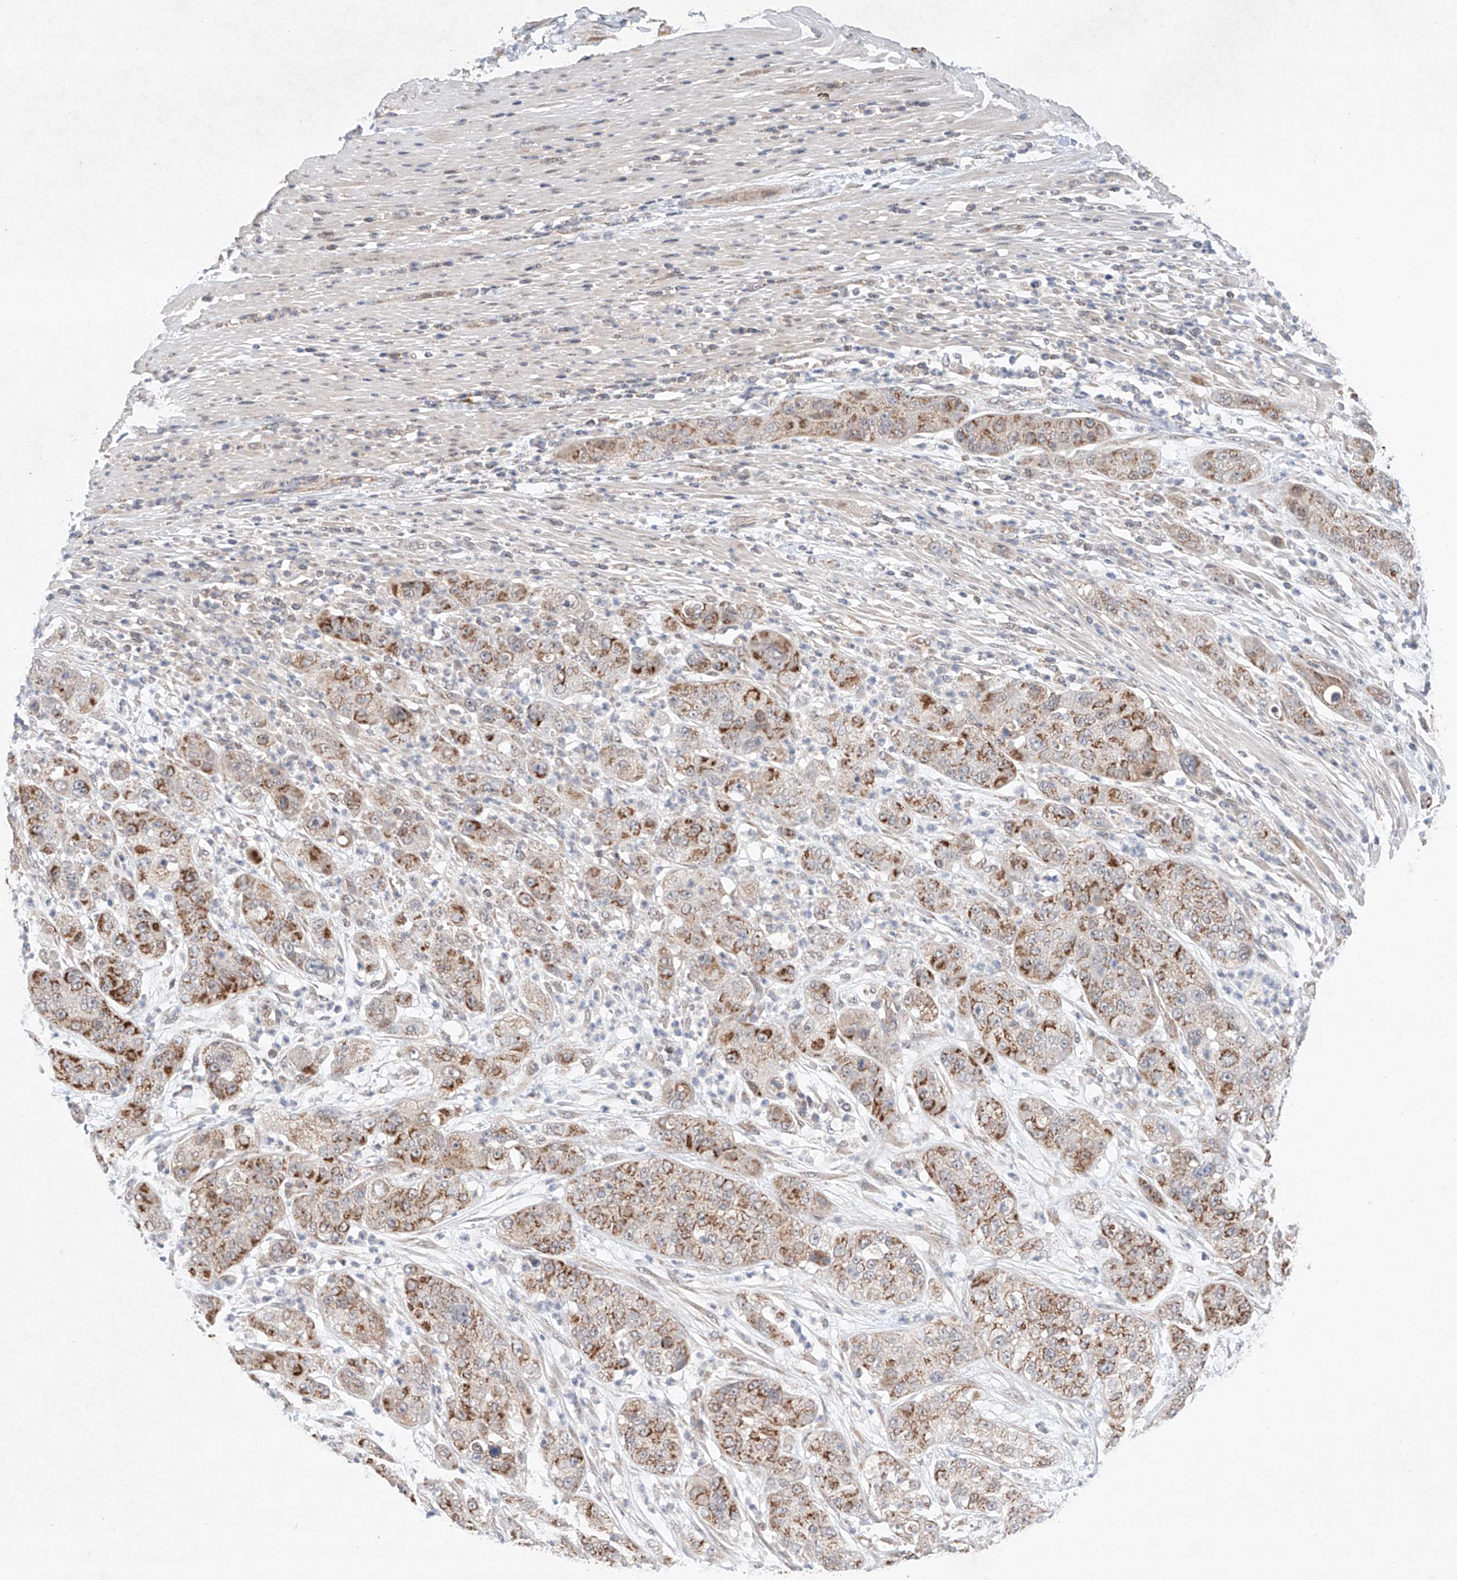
{"staining": {"intensity": "moderate", "quantity": ">75%", "location": "cytoplasmic/membranous"}, "tissue": "pancreatic cancer", "cell_type": "Tumor cells", "image_type": "cancer", "snomed": [{"axis": "morphology", "description": "Adenocarcinoma, NOS"}, {"axis": "topography", "description": "Pancreas"}], "caption": "DAB (3,3'-diaminobenzidine) immunohistochemical staining of human pancreatic cancer (adenocarcinoma) displays moderate cytoplasmic/membranous protein positivity in about >75% of tumor cells.", "gene": "FASTK", "patient": {"sex": "female", "age": 78}}